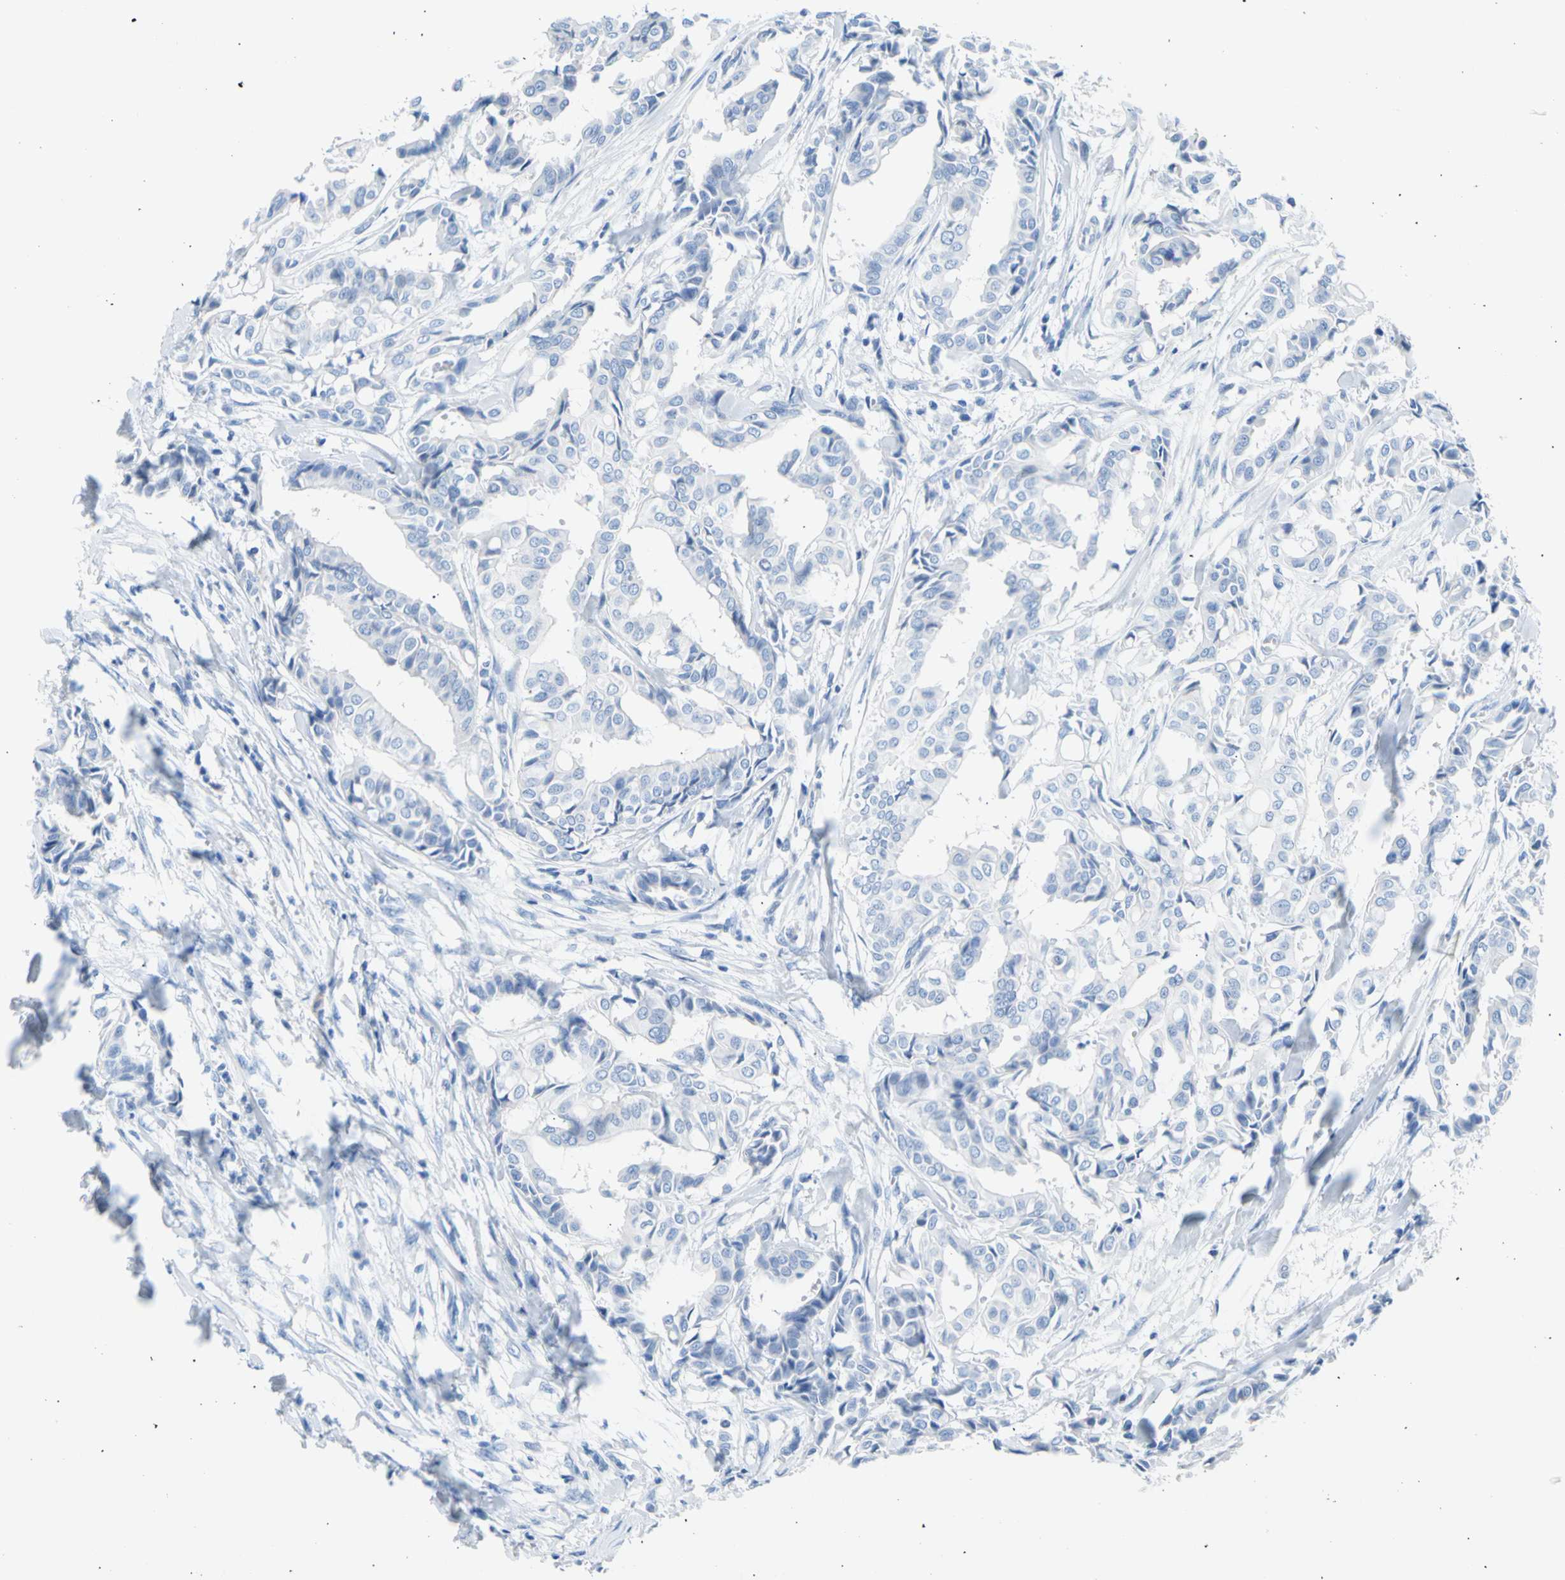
{"staining": {"intensity": "negative", "quantity": "none", "location": "none"}, "tissue": "head and neck cancer", "cell_type": "Tumor cells", "image_type": "cancer", "snomed": [{"axis": "morphology", "description": "Adenocarcinoma, NOS"}, {"axis": "topography", "description": "Salivary gland"}, {"axis": "topography", "description": "Head-Neck"}], "caption": "Immunohistochemistry of head and neck cancer reveals no positivity in tumor cells.", "gene": "CEL", "patient": {"sex": "female", "age": 59}}